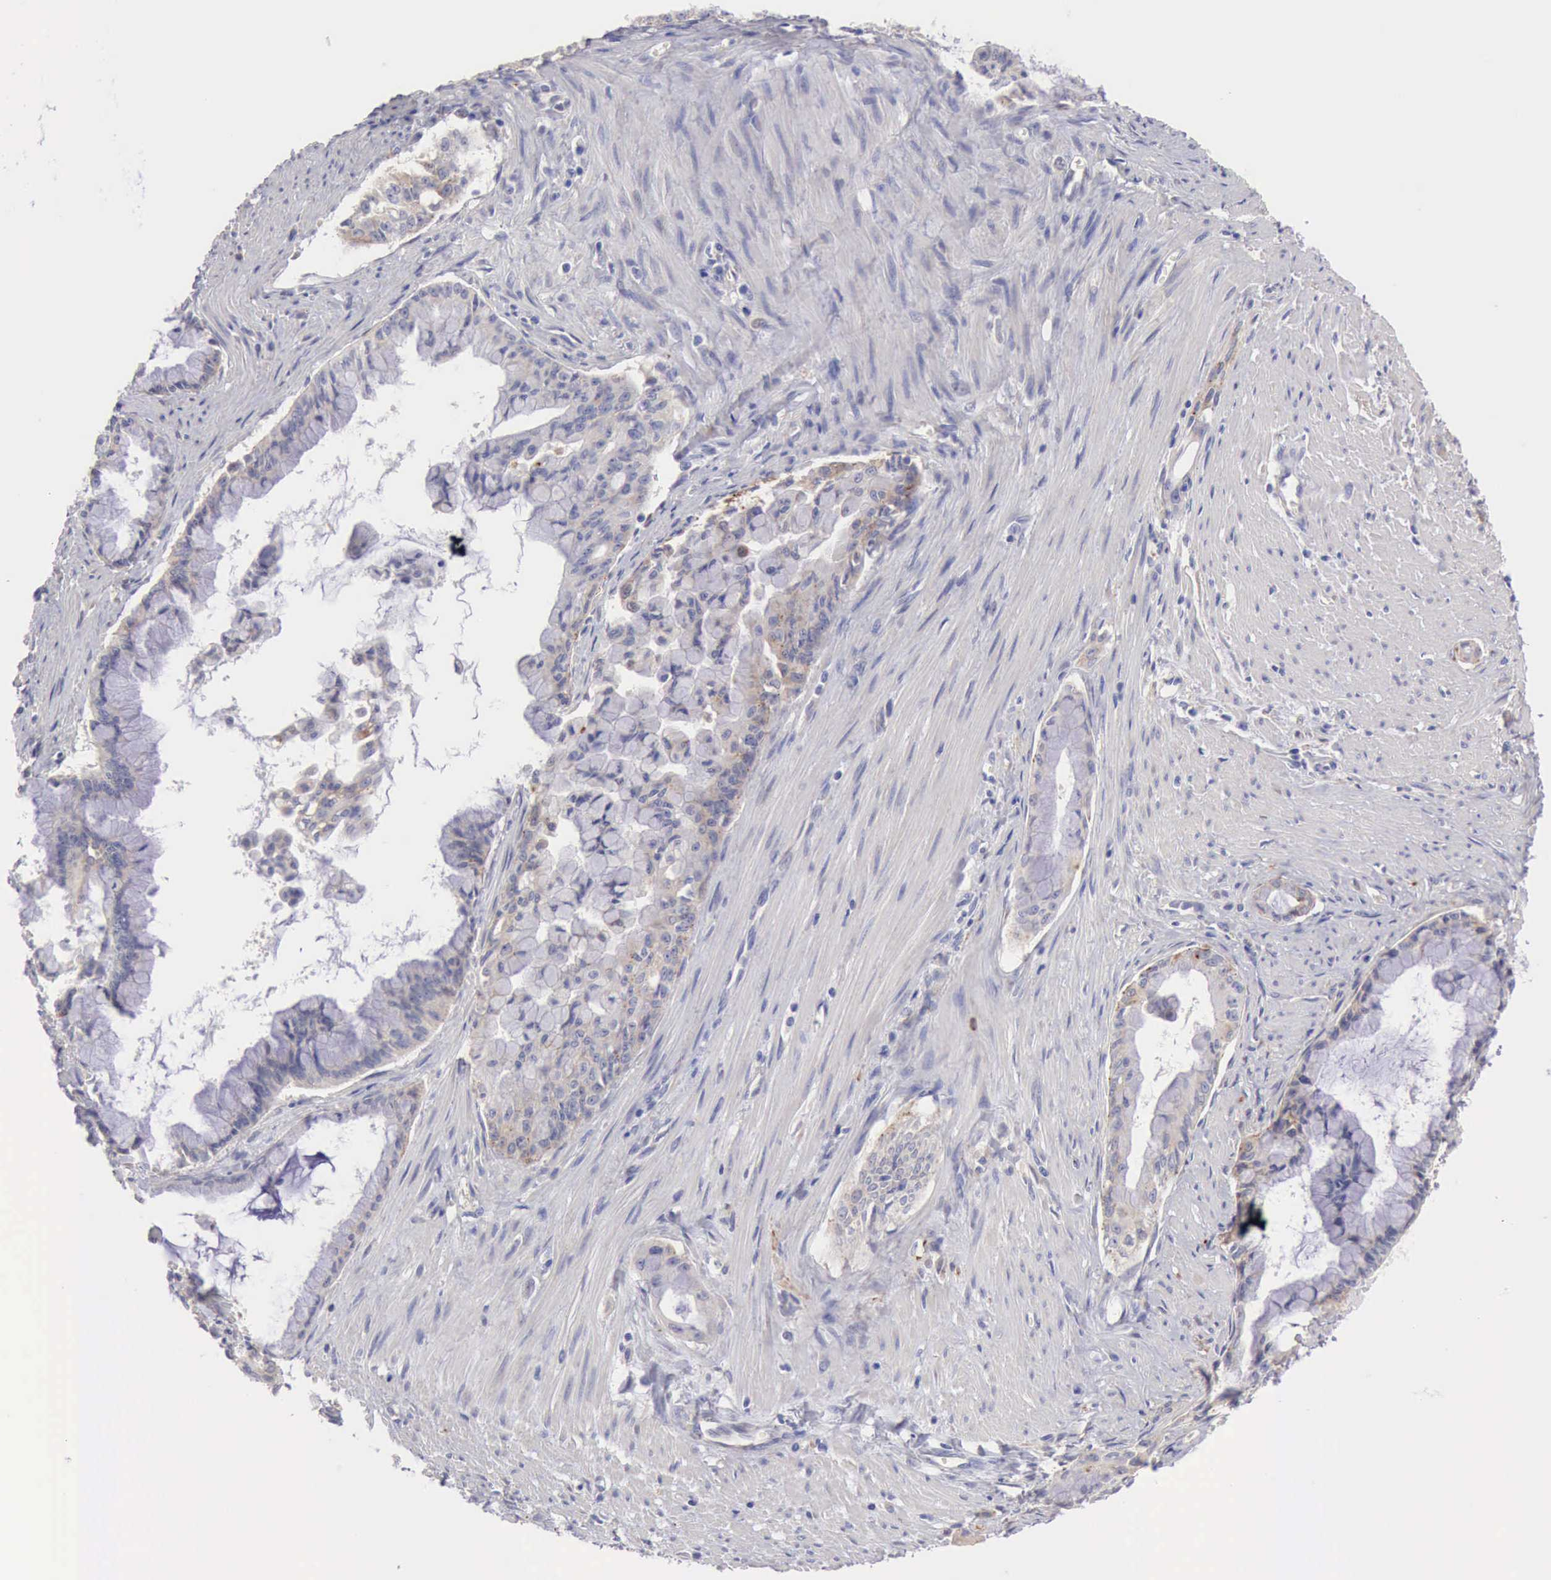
{"staining": {"intensity": "weak", "quantity": "25%-75%", "location": "cytoplasmic/membranous"}, "tissue": "pancreatic cancer", "cell_type": "Tumor cells", "image_type": "cancer", "snomed": [{"axis": "morphology", "description": "Adenocarcinoma, NOS"}, {"axis": "topography", "description": "Pancreas"}], "caption": "Immunohistochemistry micrograph of neoplastic tissue: human adenocarcinoma (pancreatic) stained using IHC shows low levels of weak protein expression localized specifically in the cytoplasmic/membranous of tumor cells, appearing as a cytoplasmic/membranous brown color.", "gene": "APP", "patient": {"sex": "male", "age": 59}}